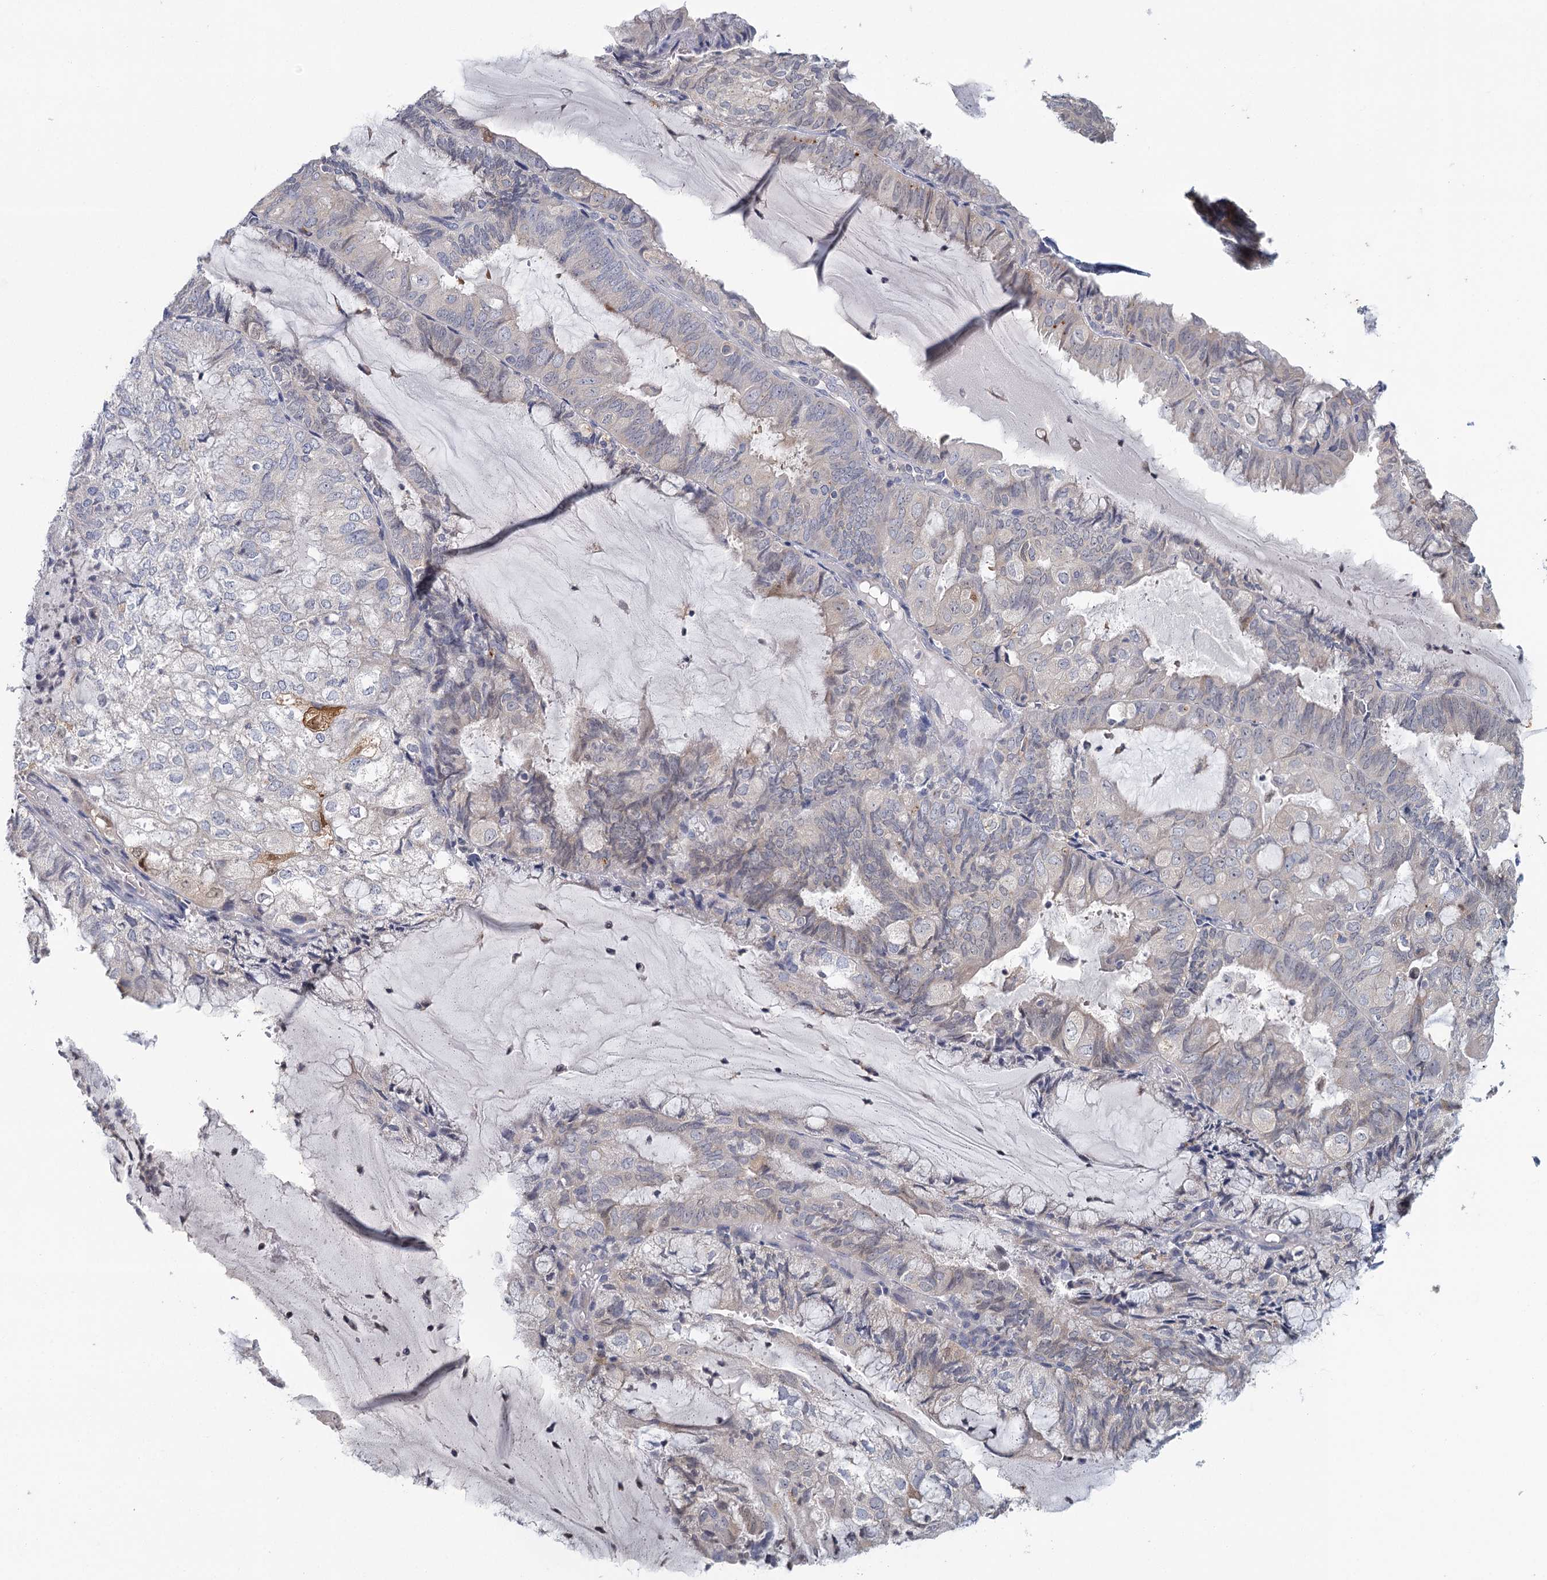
{"staining": {"intensity": "negative", "quantity": "none", "location": "none"}, "tissue": "endometrial cancer", "cell_type": "Tumor cells", "image_type": "cancer", "snomed": [{"axis": "morphology", "description": "Adenocarcinoma, NOS"}, {"axis": "topography", "description": "Endometrium"}], "caption": "DAB immunohistochemical staining of human endometrial adenocarcinoma demonstrates no significant expression in tumor cells. Brightfield microscopy of immunohistochemistry (IHC) stained with DAB (brown) and hematoxylin (blue), captured at high magnification.", "gene": "MYO7B", "patient": {"sex": "female", "age": 81}}